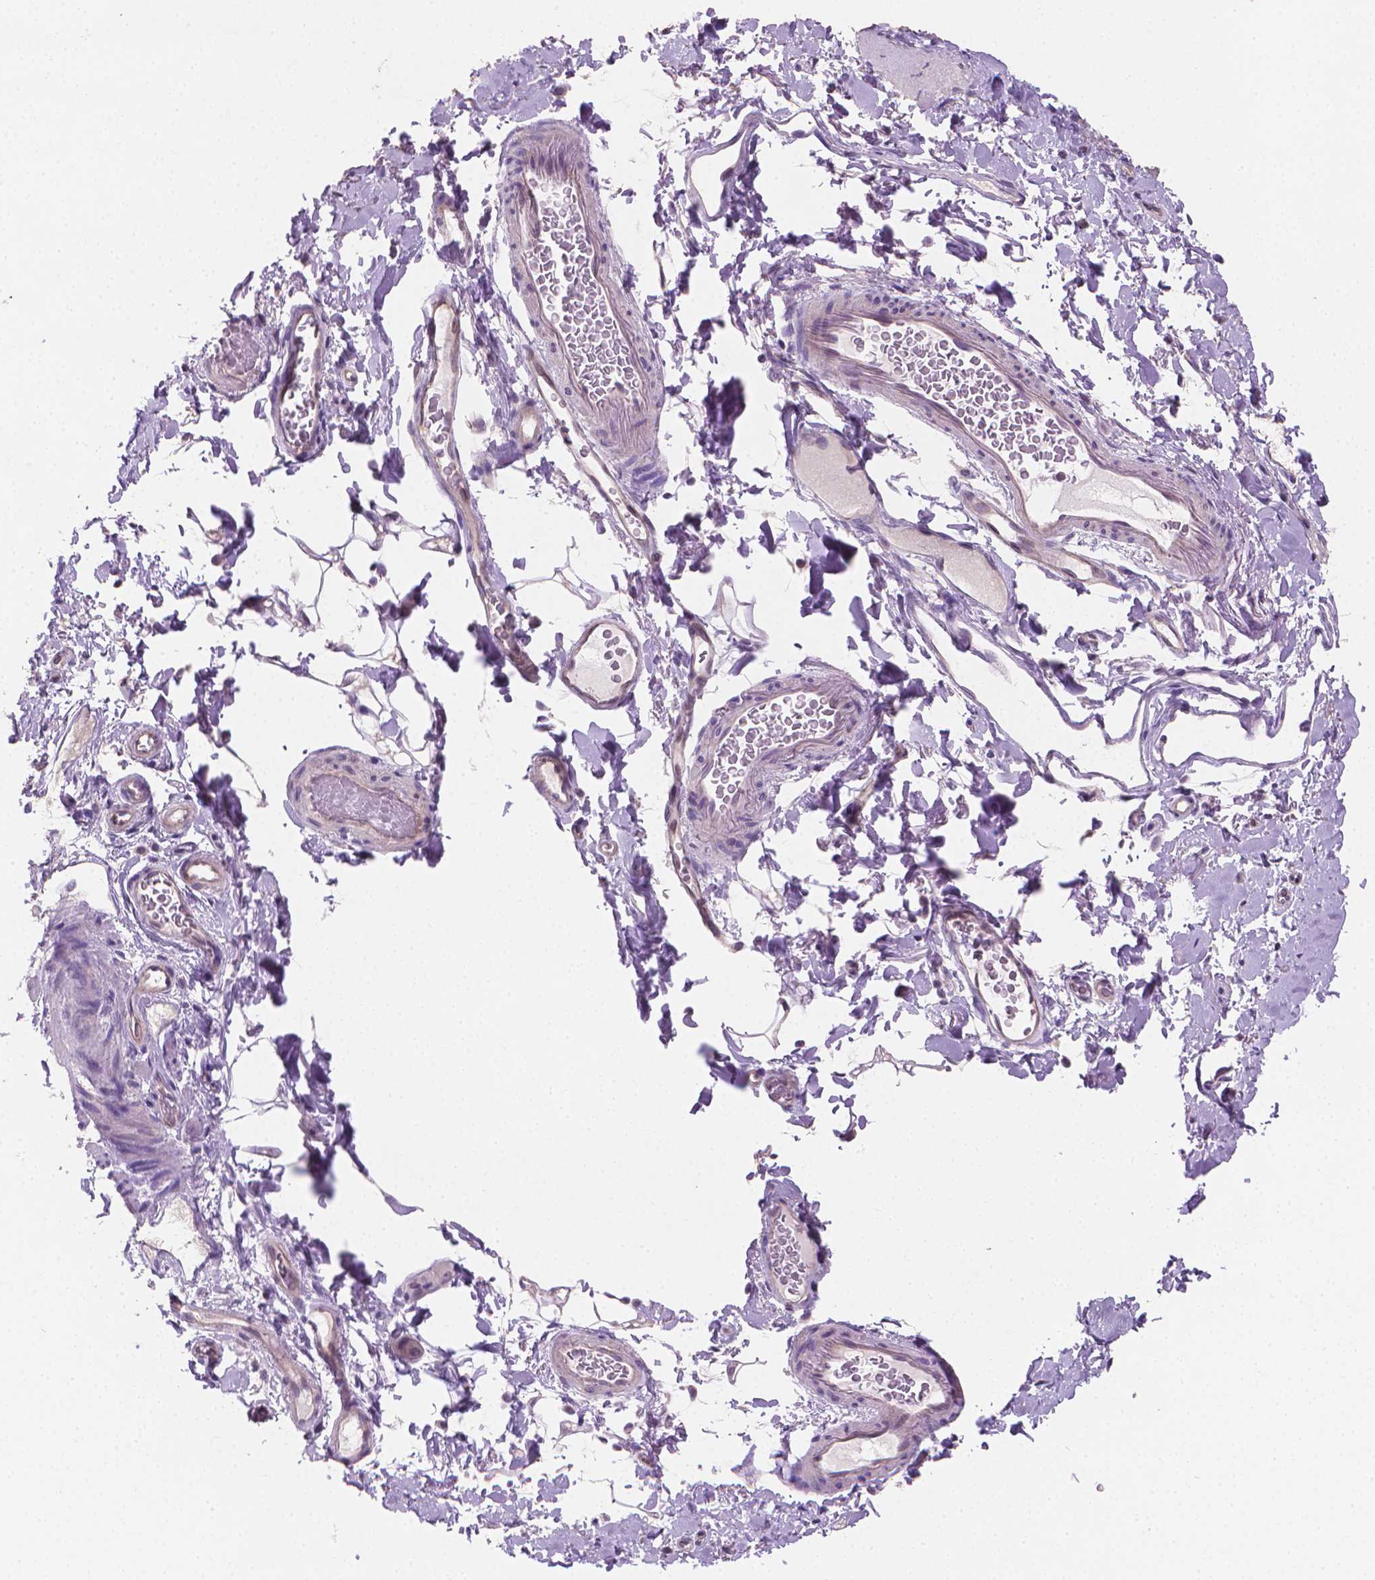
{"staining": {"intensity": "negative", "quantity": "none", "location": "none"}, "tissue": "smooth muscle", "cell_type": "Smooth muscle cells", "image_type": "normal", "snomed": [{"axis": "morphology", "description": "Normal tissue, NOS"}, {"axis": "topography", "description": "Smooth muscle"}, {"axis": "topography", "description": "Colon"}], "caption": "IHC of unremarkable human smooth muscle shows no staining in smooth muscle cells. (DAB immunohistochemistry (IHC) visualized using brightfield microscopy, high magnification).", "gene": "CLXN", "patient": {"sex": "male", "age": 73}}